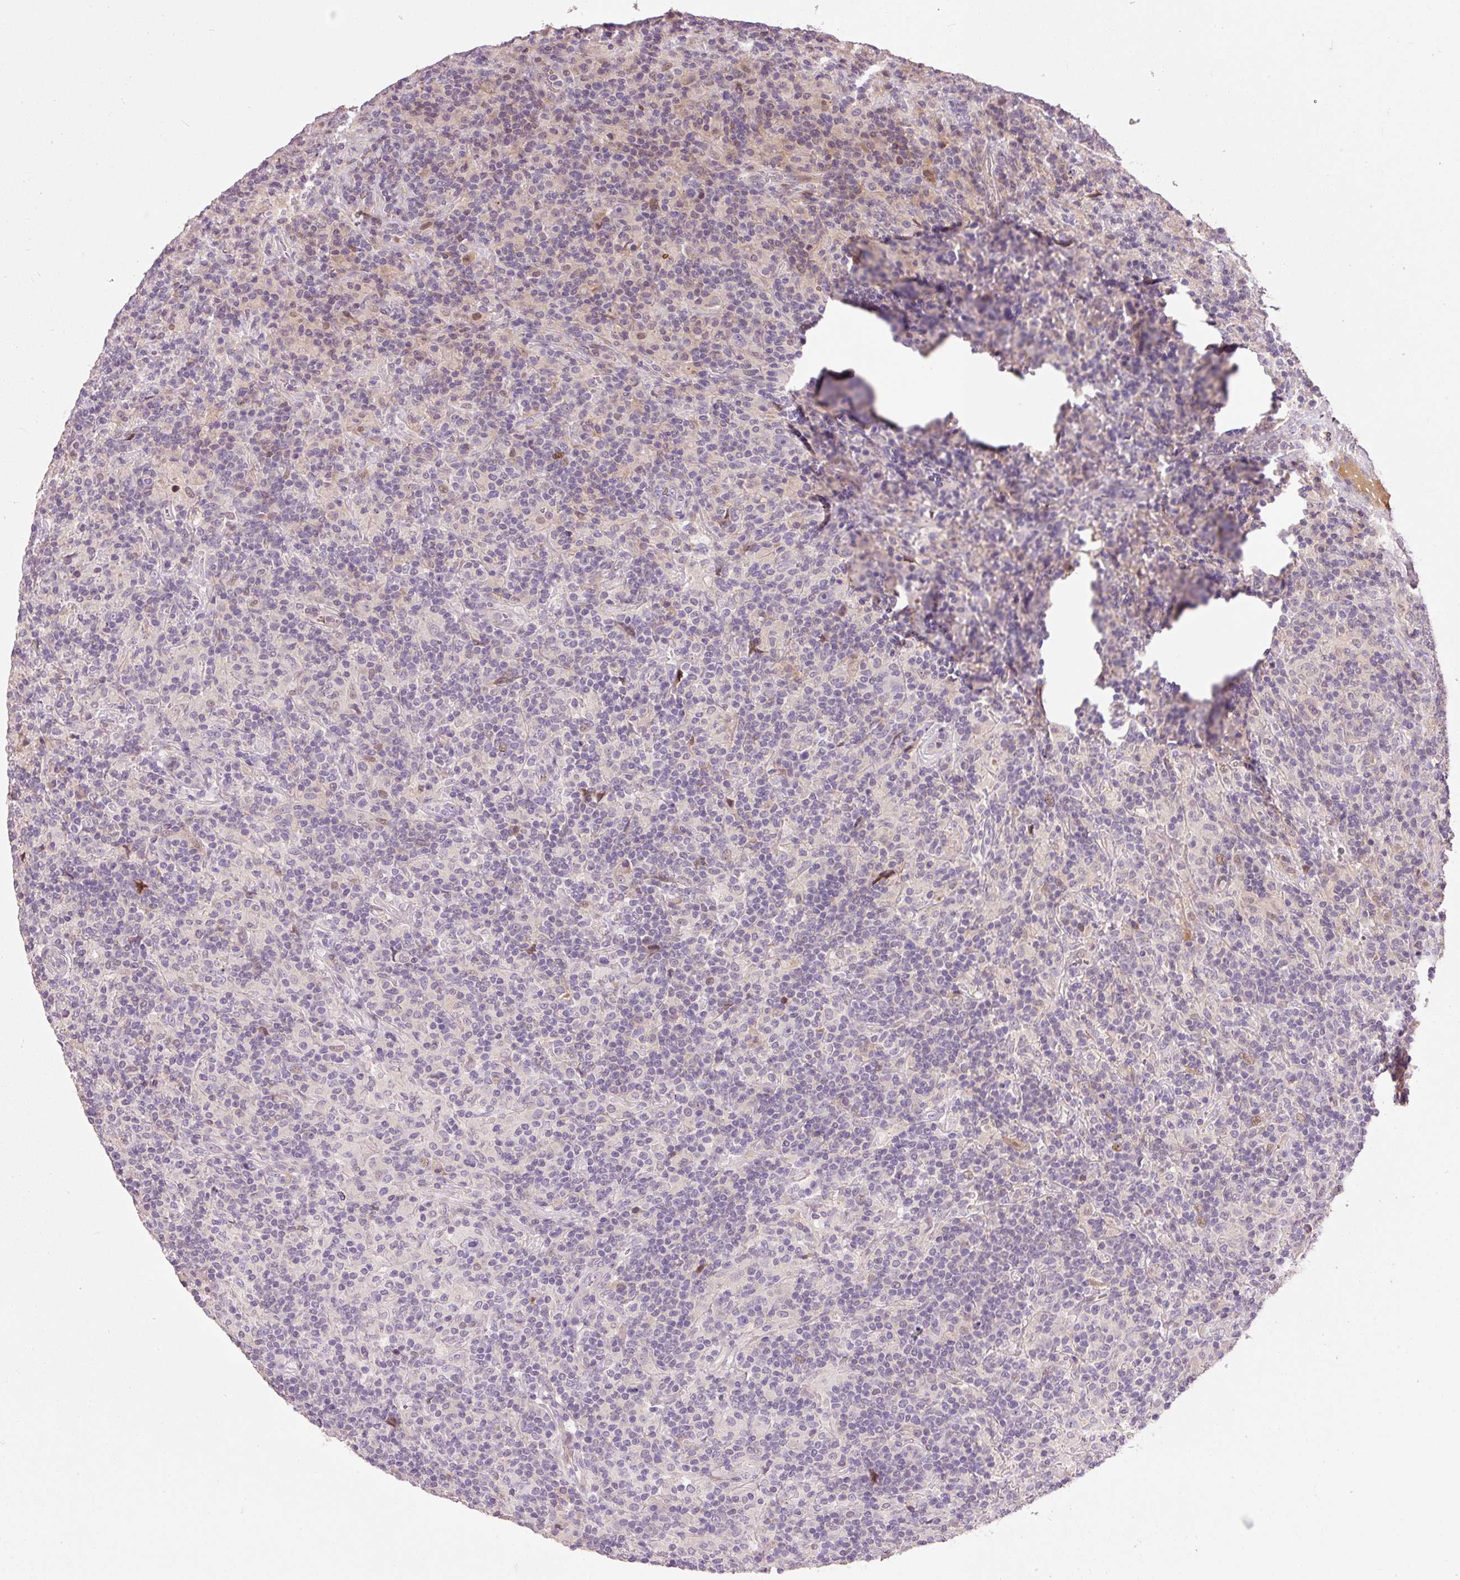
{"staining": {"intensity": "negative", "quantity": "none", "location": "none"}, "tissue": "lymphoma", "cell_type": "Tumor cells", "image_type": "cancer", "snomed": [{"axis": "morphology", "description": "Hodgkin's disease, NOS"}, {"axis": "topography", "description": "Lymph node"}], "caption": "This is a image of immunohistochemistry staining of Hodgkin's disease, which shows no expression in tumor cells.", "gene": "CMTM8", "patient": {"sex": "male", "age": 70}}